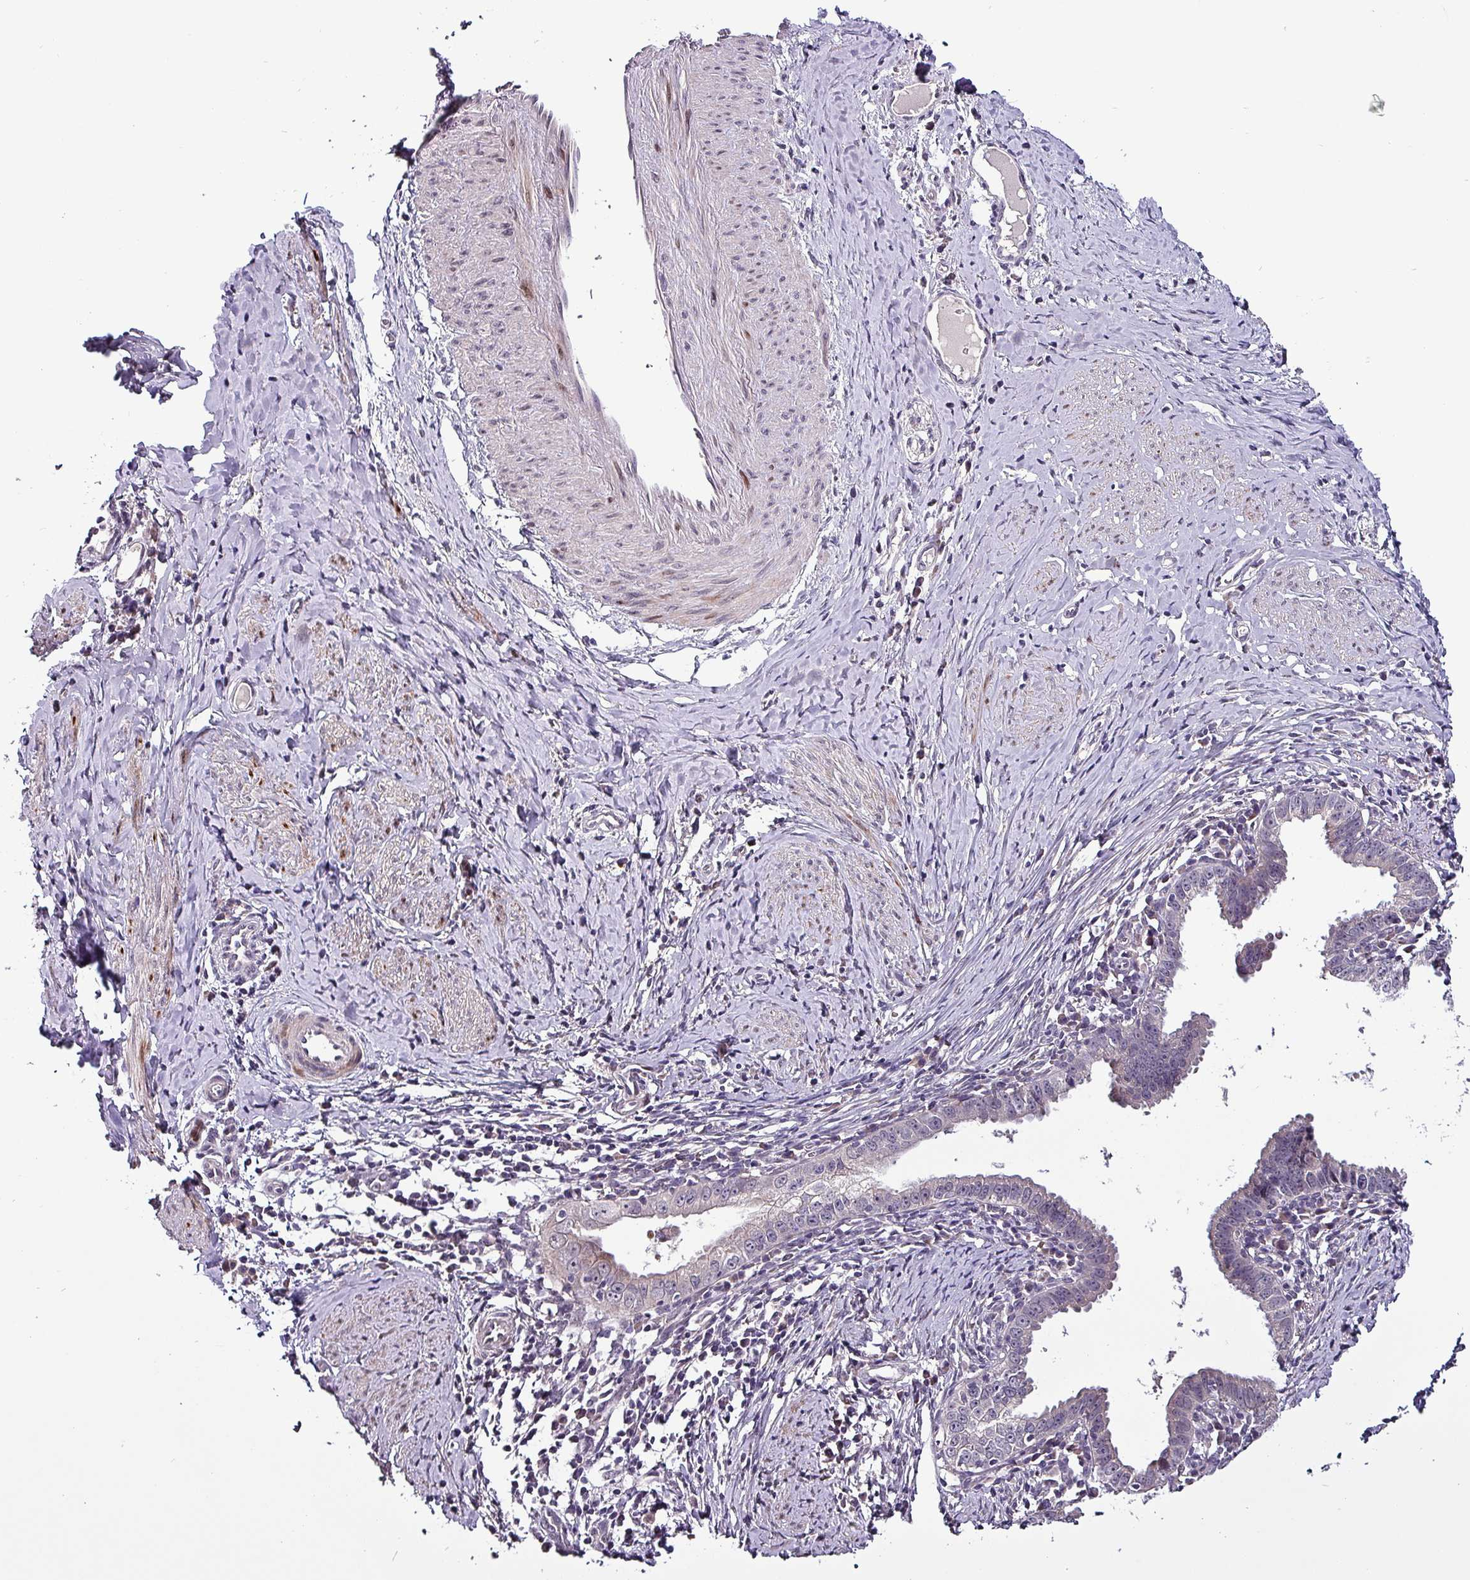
{"staining": {"intensity": "negative", "quantity": "none", "location": "none"}, "tissue": "cervical cancer", "cell_type": "Tumor cells", "image_type": "cancer", "snomed": [{"axis": "morphology", "description": "Adenocarcinoma, NOS"}, {"axis": "topography", "description": "Cervix"}], "caption": "Tumor cells are negative for protein expression in human adenocarcinoma (cervical). (Brightfield microscopy of DAB (3,3'-diaminobenzidine) IHC at high magnification).", "gene": "GRAPL", "patient": {"sex": "female", "age": 36}}